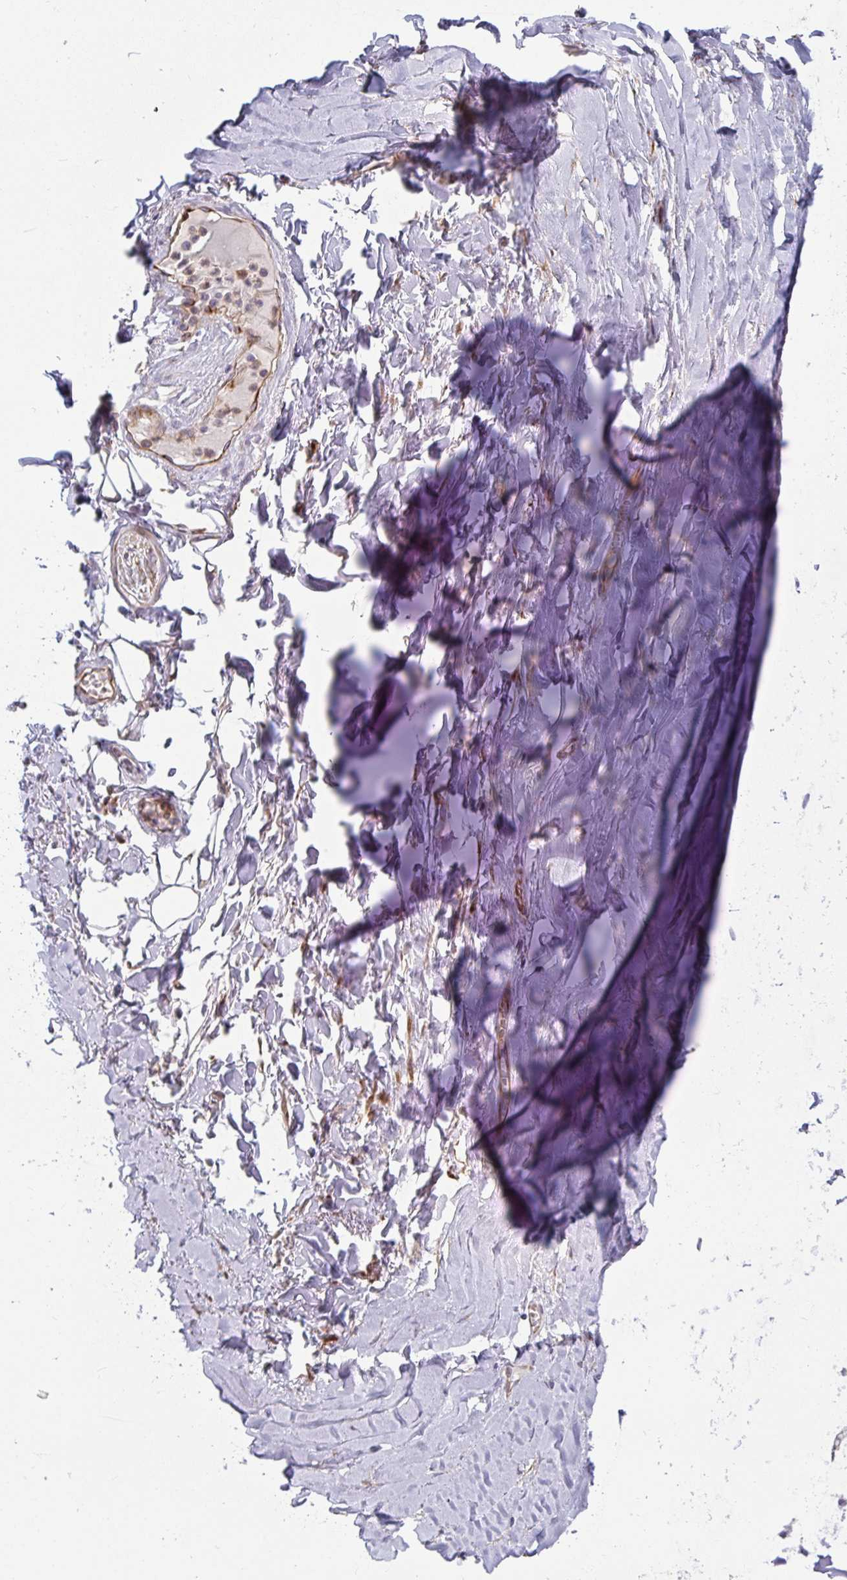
{"staining": {"intensity": "negative", "quantity": "none", "location": "none"}, "tissue": "adipose tissue", "cell_type": "Adipocytes", "image_type": "normal", "snomed": [{"axis": "morphology", "description": "Normal tissue, NOS"}, {"axis": "topography", "description": "Cartilage tissue"}, {"axis": "topography", "description": "Nasopharynx"}, {"axis": "topography", "description": "Thyroid gland"}], "caption": "Adipocytes show no significant staining in benign adipose tissue. The staining is performed using DAB brown chromogen with nuclei counter-stained in using hematoxylin.", "gene": "IFIT3", "patient": {"sex": "male", "age": 63}}